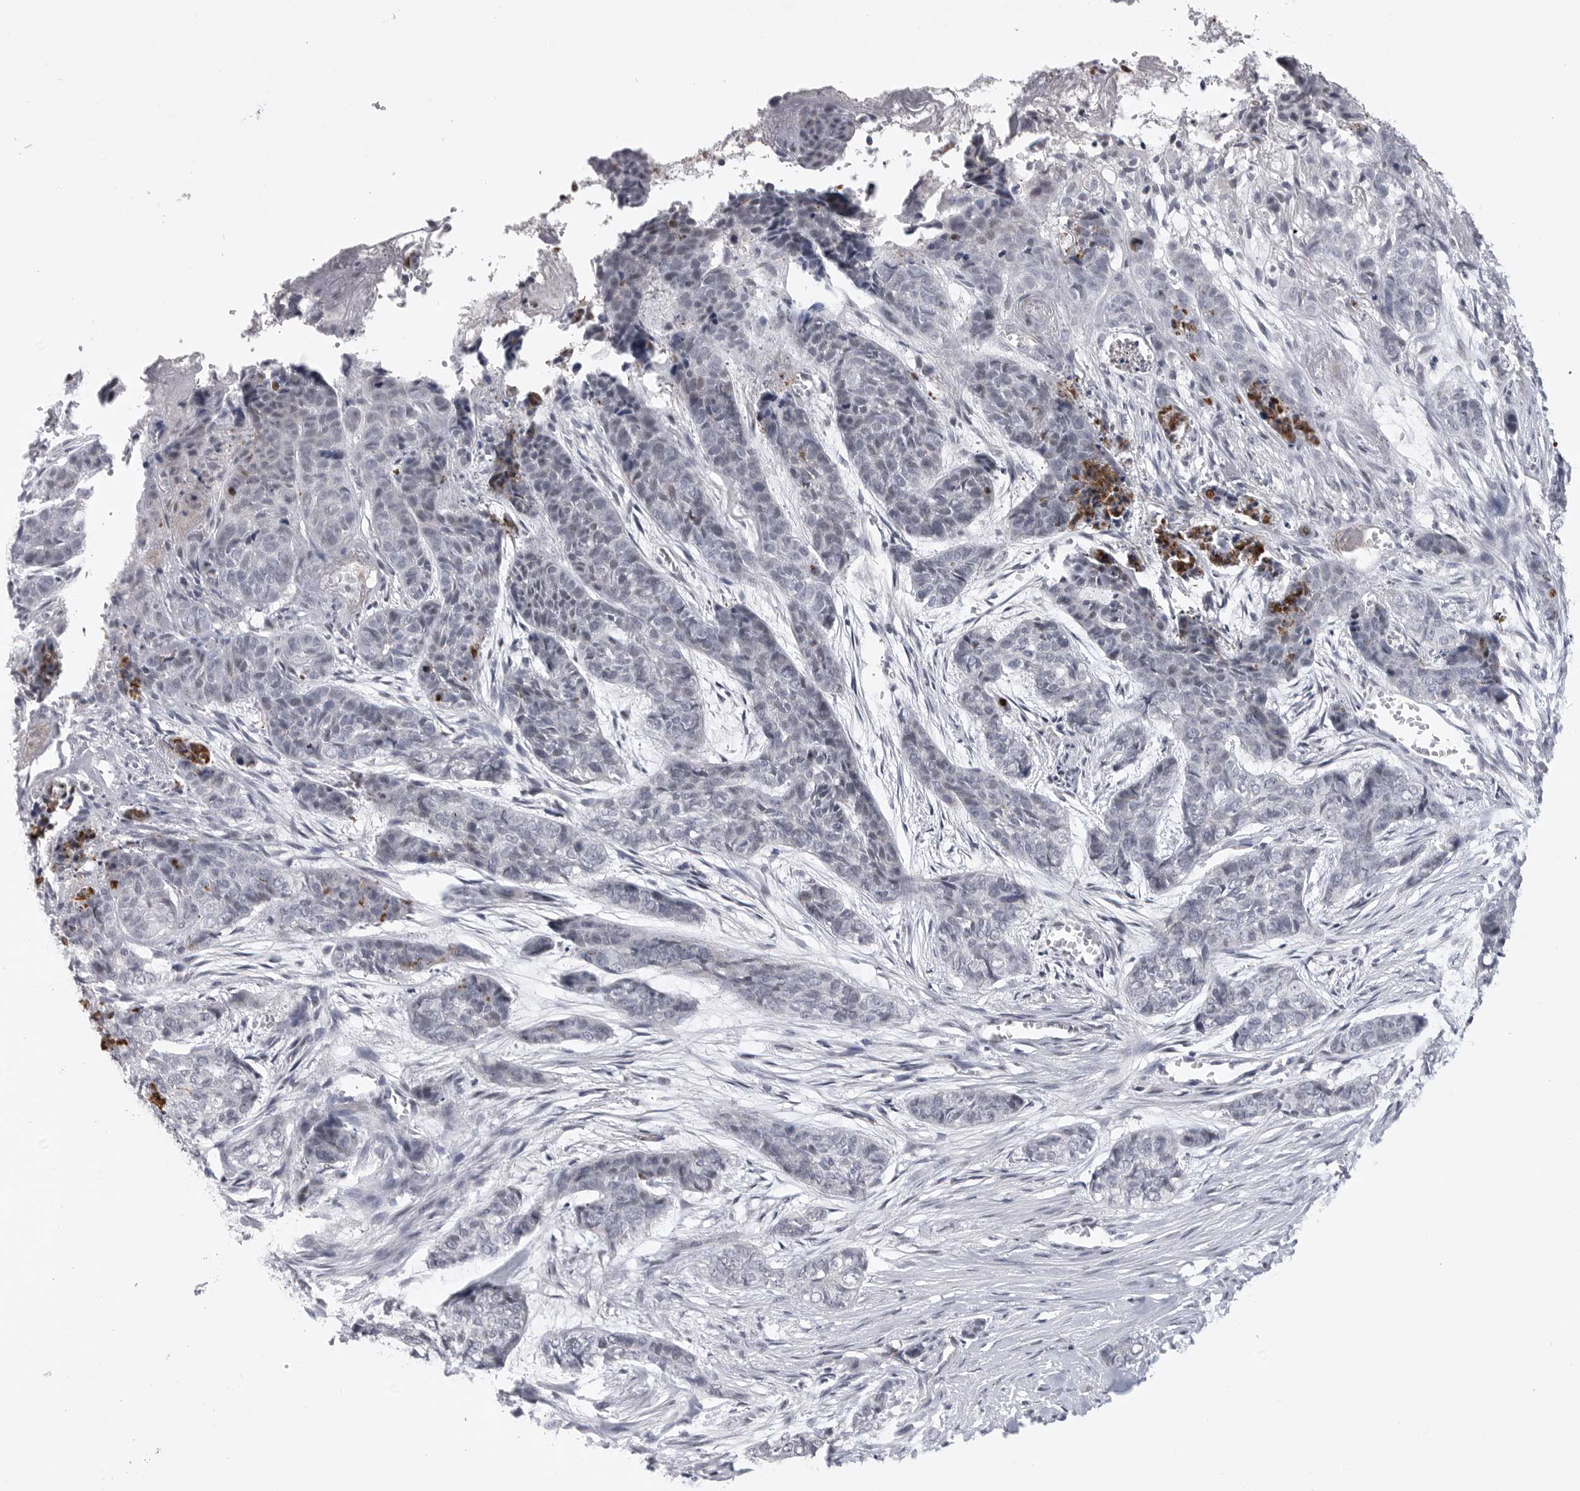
{"staining": {"intensity": "negative", "quantity": "none", "location": "none"}, "tissue": "skin cancer", "cell_type": "Tumor cells", "image_type": "cancer", "snomed": [{"axis": "morphology", "description": "Basal cell carcinoma"}, {"axis": "topography", "description": "Skin"}], "caption": "IHC histopathology image of neoplastic tissue: basal cell carcinoma (skin) stained with DAB (3,3'-diaminobenzidine) exhibits no significant protein positivity in tumor cells.", "gene": "FBXO43", "patient": {"sex": "female", "age": 64}}